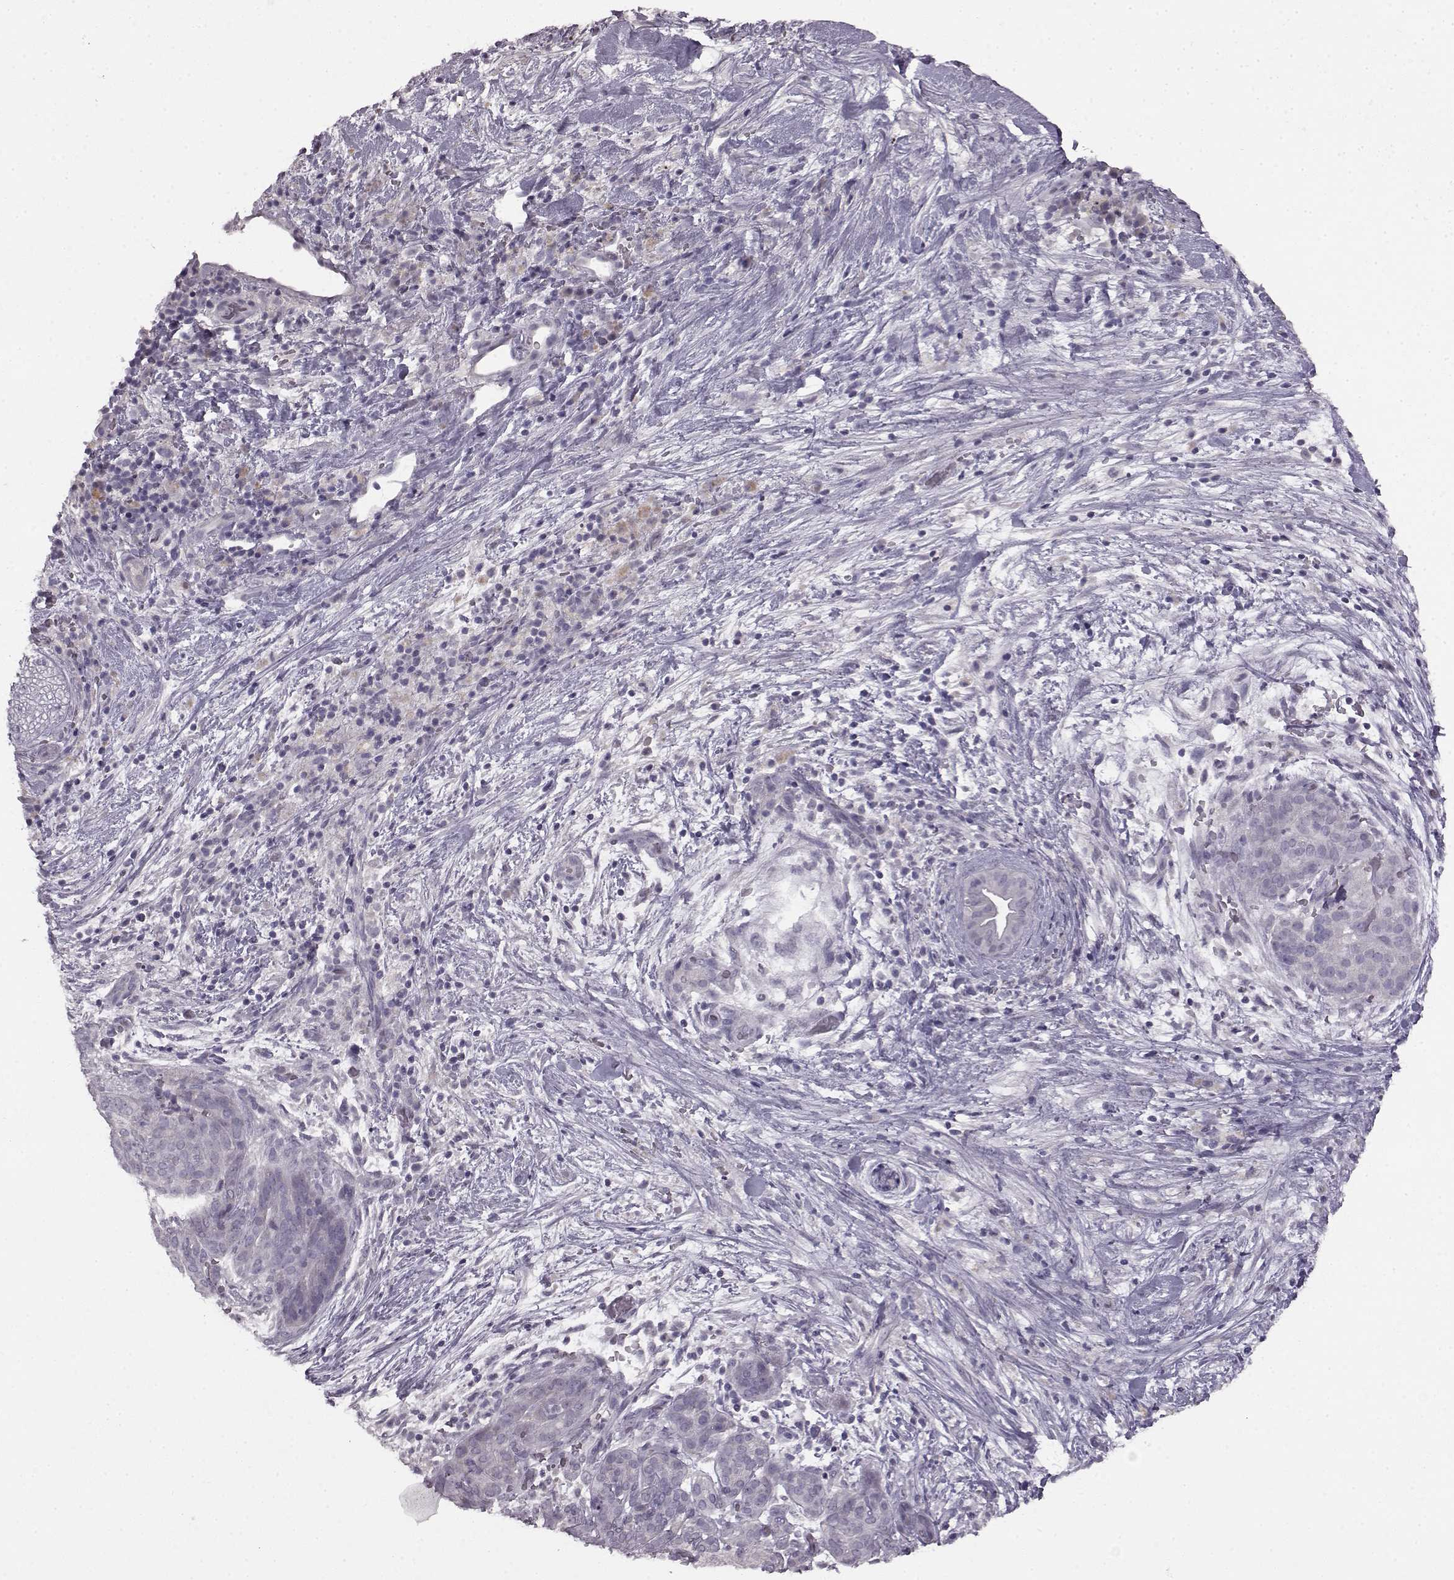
{"staining": {"intensity": "negative", "quantity": "none", "location": "none"}, "tissue": "pancreatic cancer", "cell_type": "Tumor cells", "image_type": "cancer", "snomed": [{"axis": "morphology", "description": "Adenocarcinoma, NOS"}, {"axis": "topography", "description": "Pancreas"}], "caption": "IHC histopathology image of pancreatic cancer stained for a protein (brown), which displays no staining in tumor cells.", "gene": "LHB", "patient": {"sex": "male", "age": 44}}